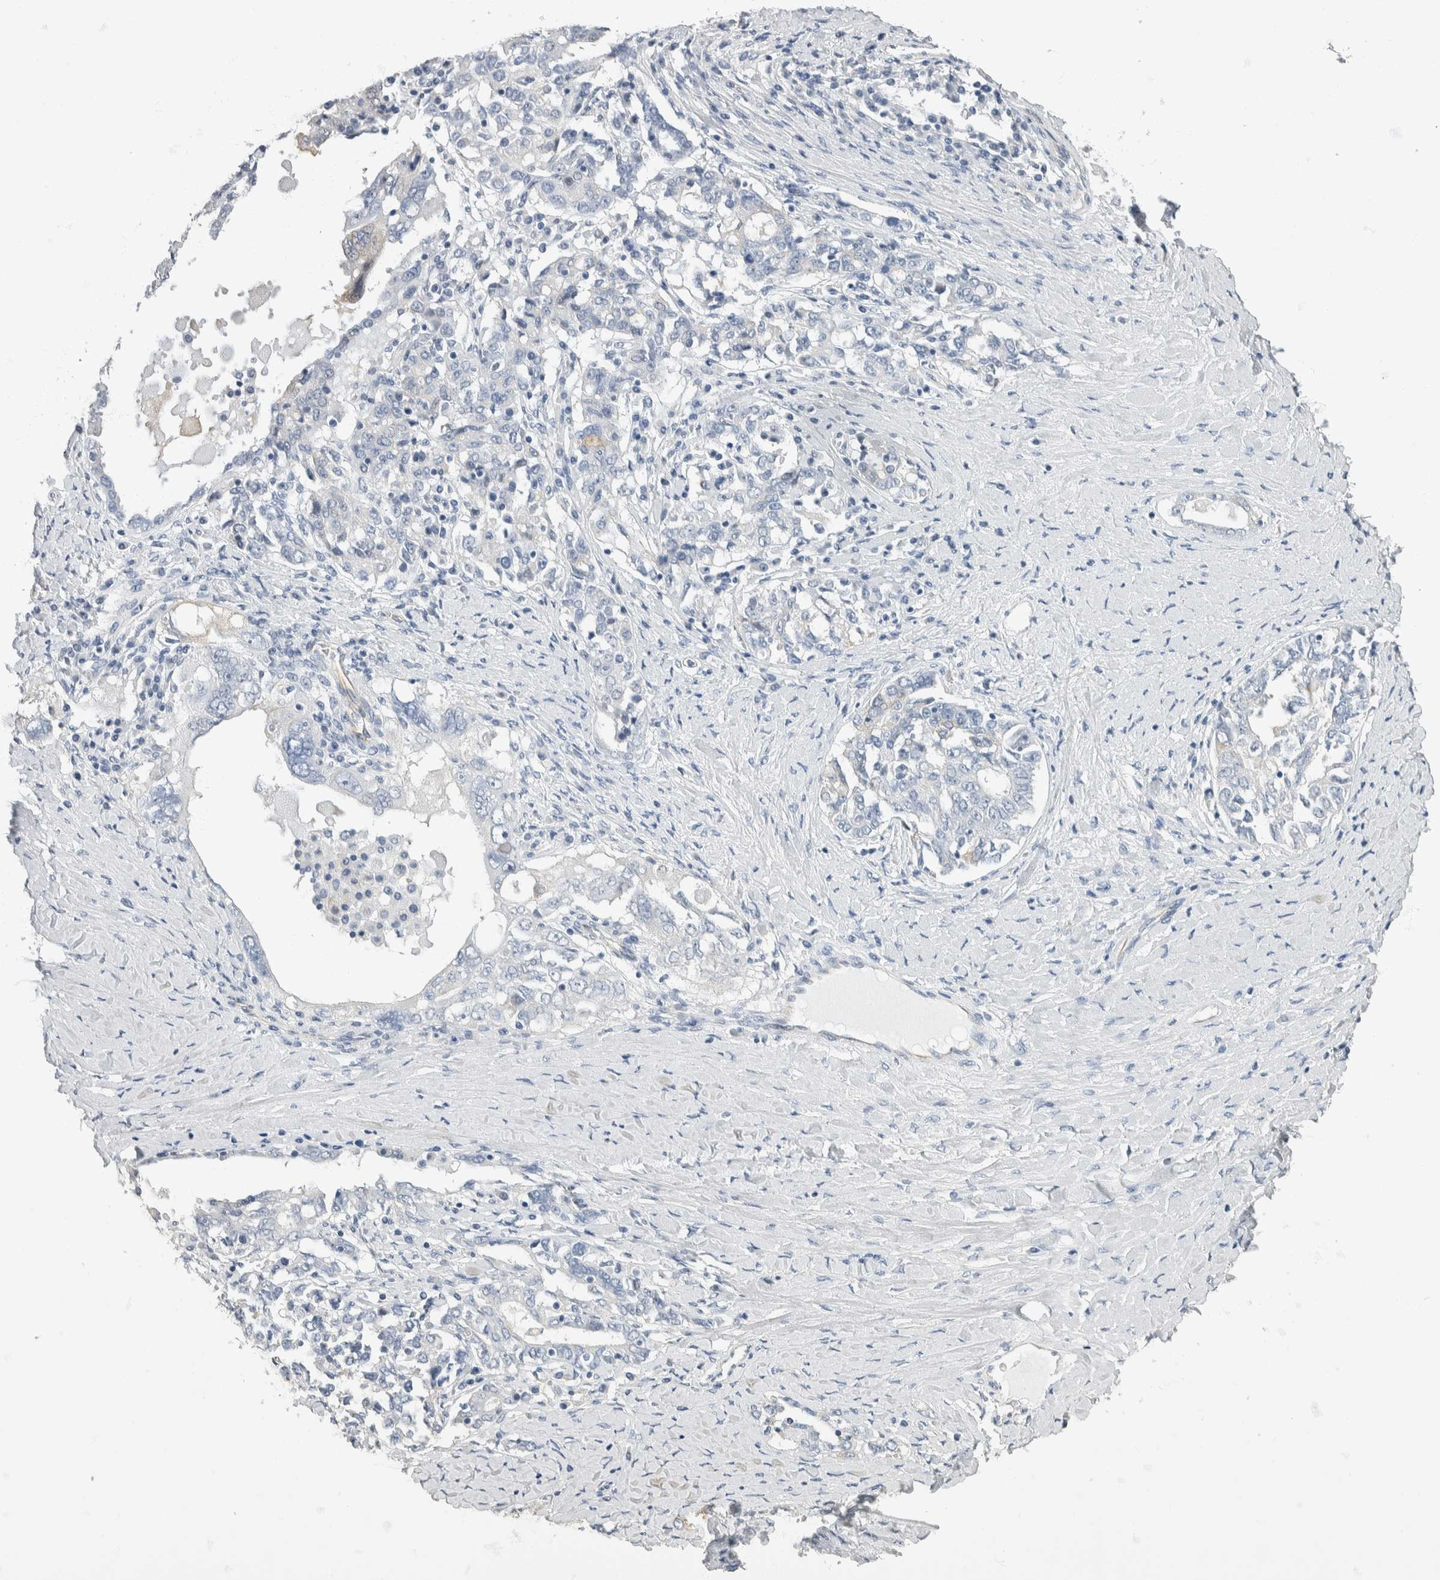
{"staining": {"intensity": "negative", "quantity": "none", "location": "none"}, "tissue": "ovarian cancer", "cell_type": "Tumor cells", "image_type": "cancer", "snomed": [{"axis": "morphology", "description": "Carcinoma, endometroid"}, {"axis": "topography", "description": "Ovary"}], "caption": "This image is of ovarian cancer (endometroid carcinoma) stained with immunohistochemistry to label a protein in brown with the nuclei are counter-stained blue. There is no expression in tumor cells.", "gene": "NEFM", "patient": {"sex": "female", "age": 62}}